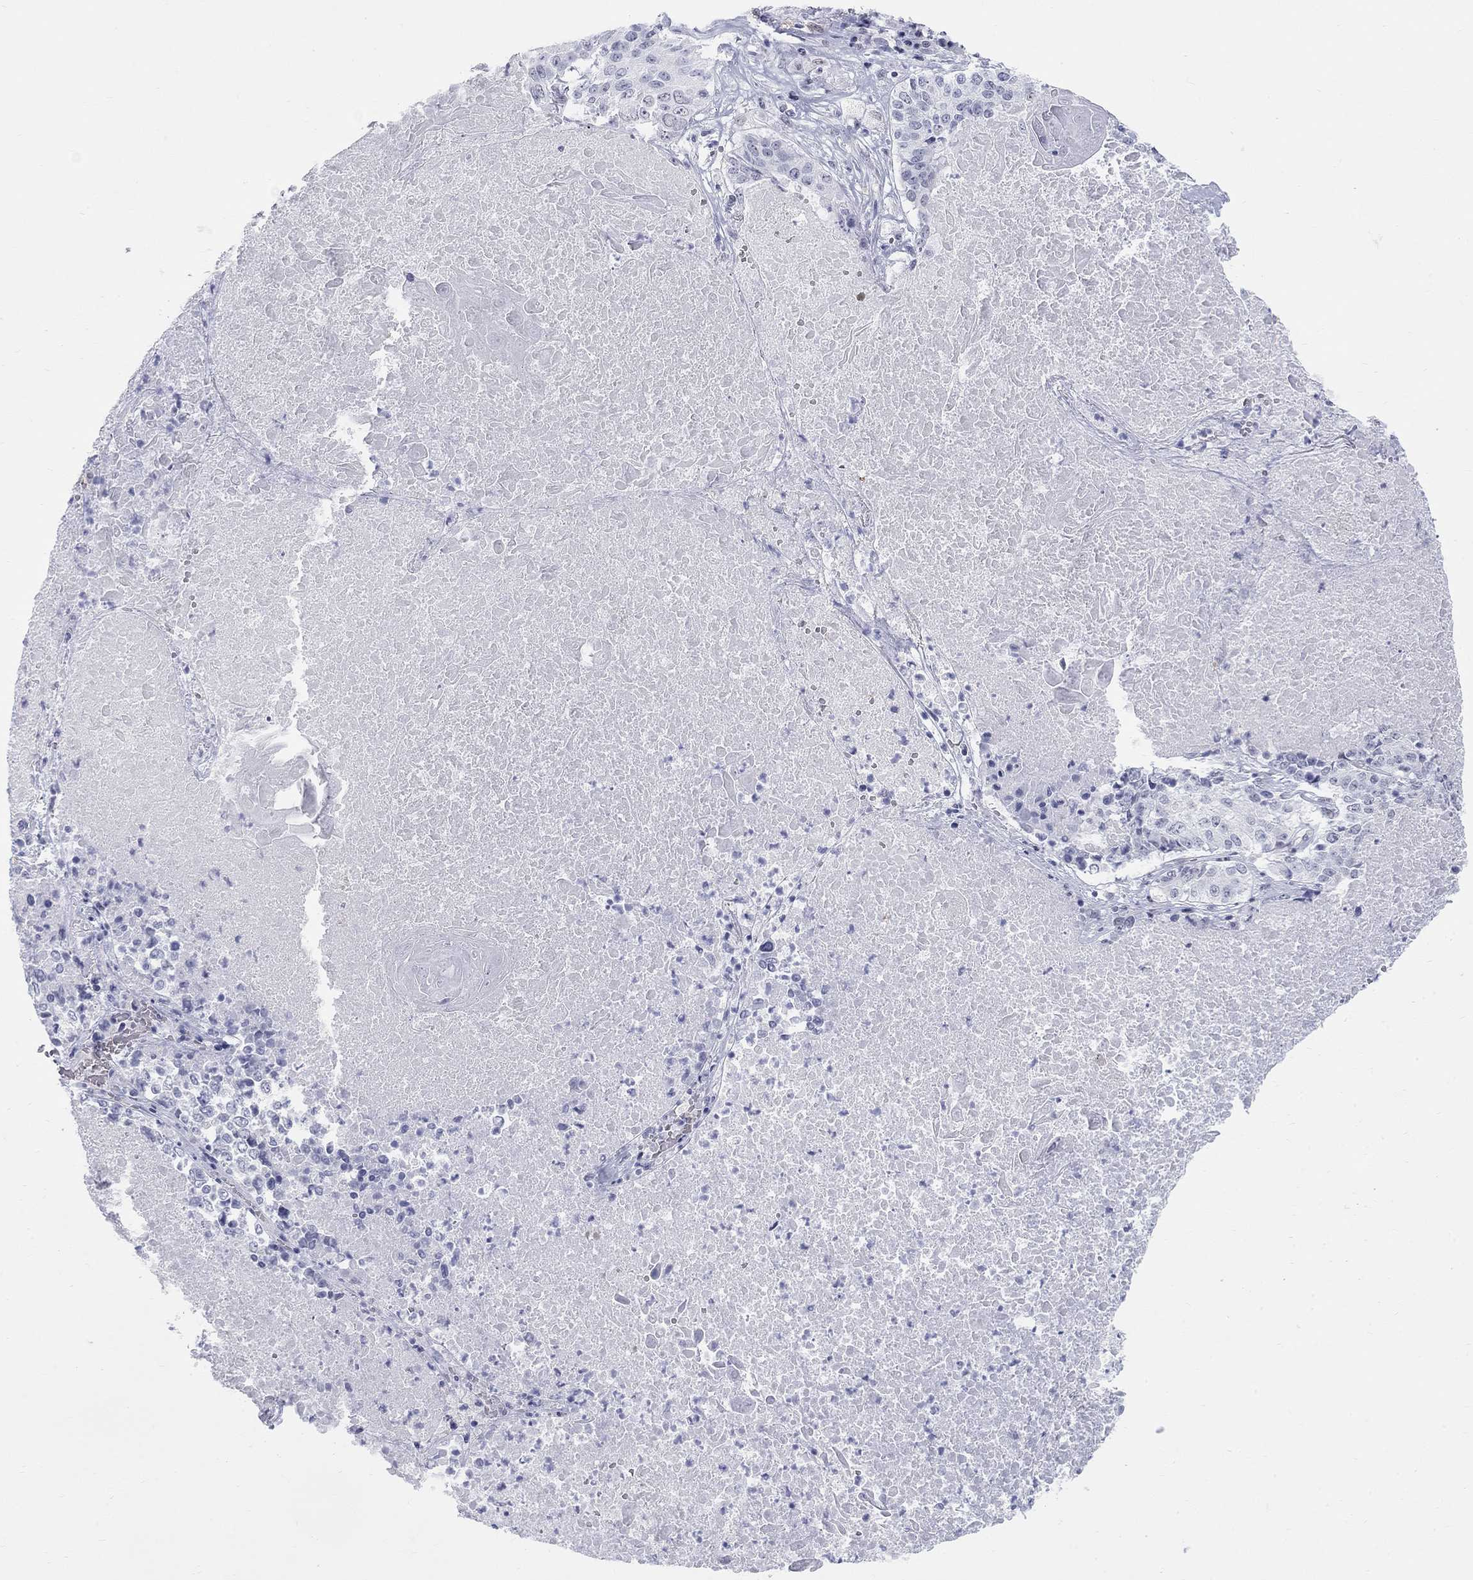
{"staining": {"intensity": "negative", "quantity": "none", "location": "none"}, "tissue": "lung cancer", "cell_type": "Tumor cells", "image_type": "cancer", "snomed": [{"axis": "morphology", "description": "Squamous cell carcinoma, NOS"}, {"axis": "topography", "description": "Lung"}], "caption": "The photomicrograph shows no staining of tumor cells in lung squamous cell carcinoma.", "gene": "DMTN", "patient": {"sex": "male", "age": 64}}